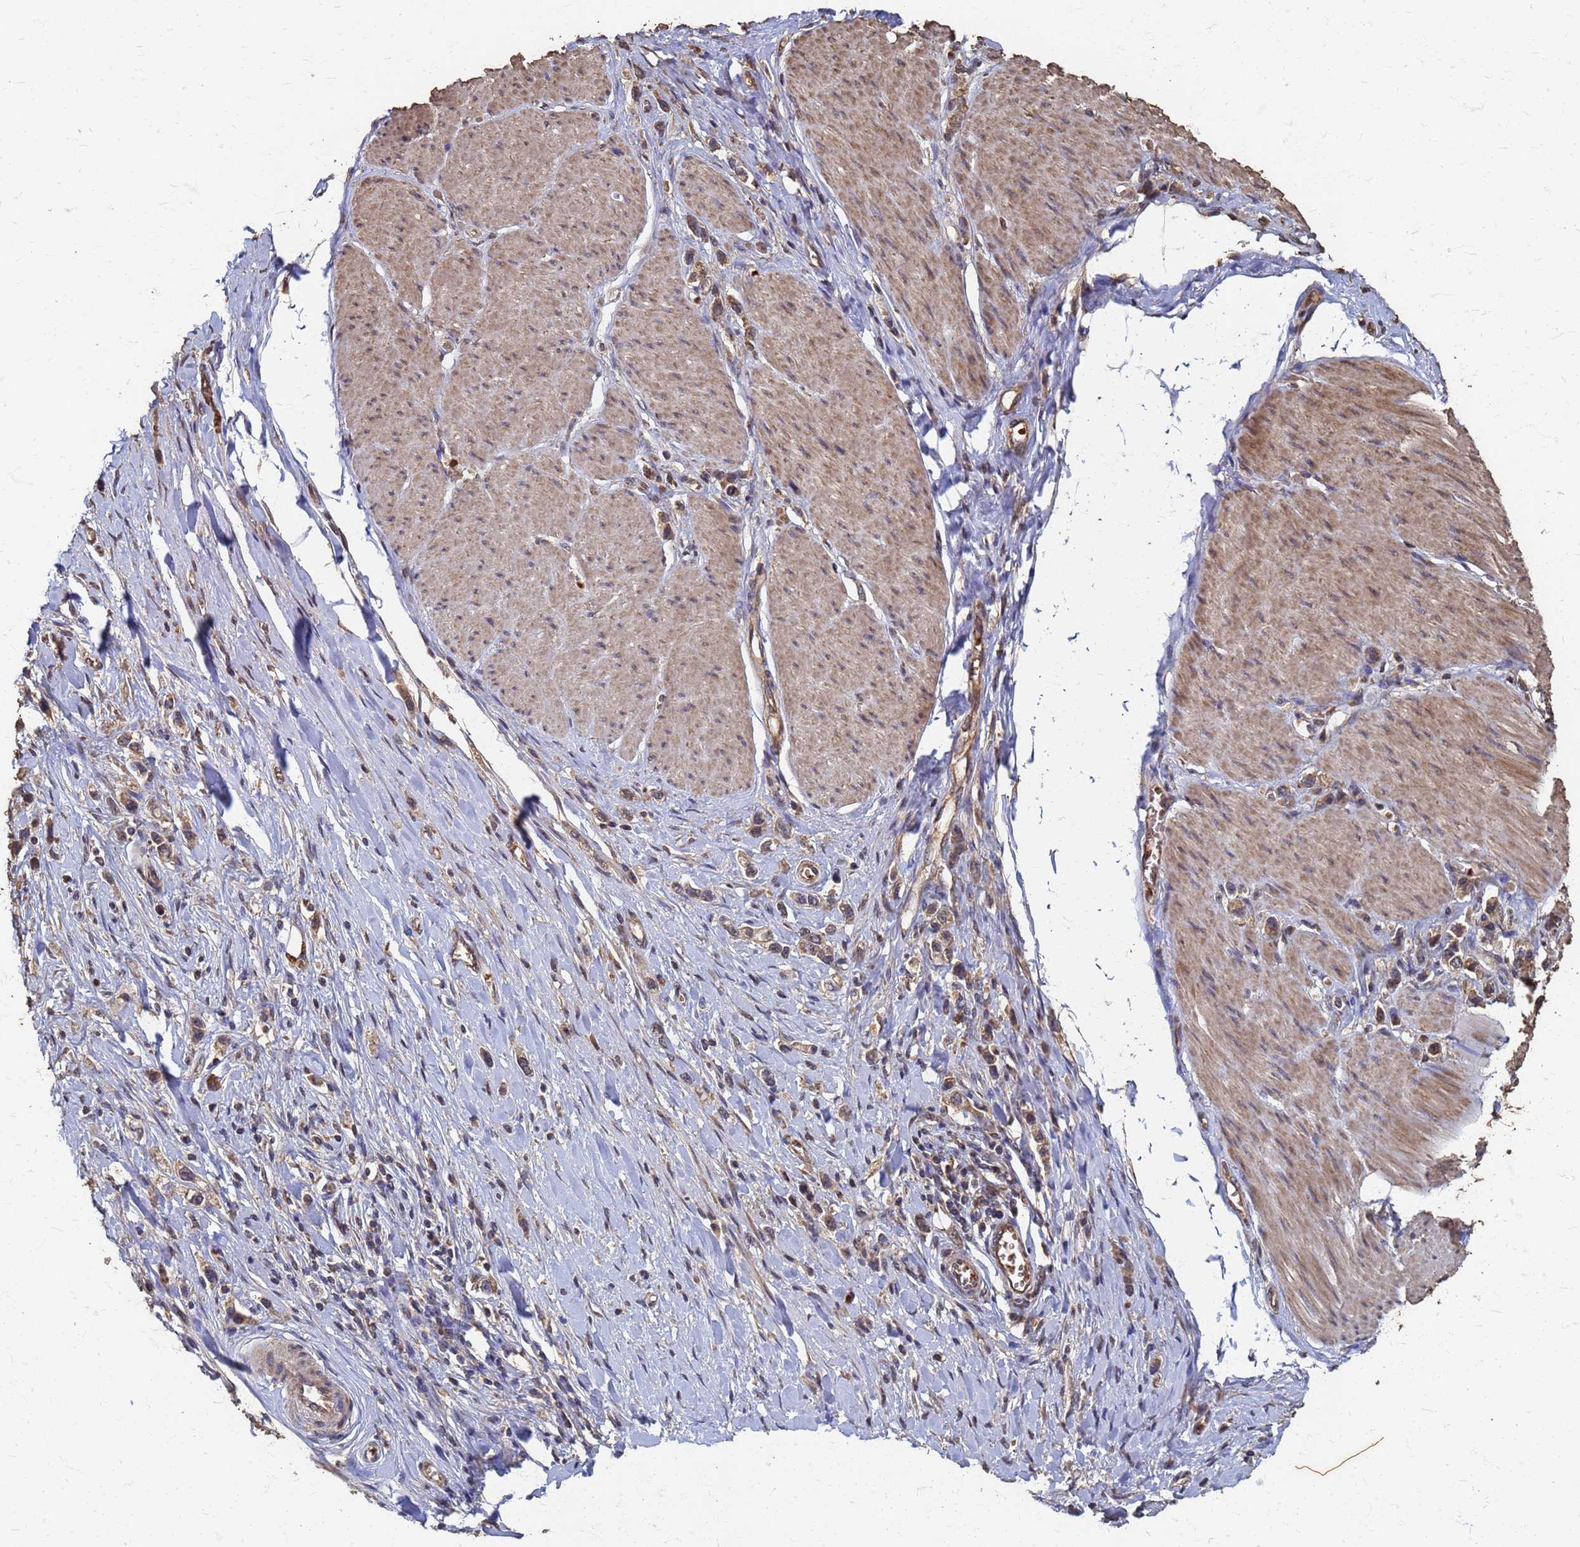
{"staining": {"intensity": "weak", "quantity": ">75%", "location": "cytoplasmic/membranous"}, "tissue": "stomach cancer", "cell_type": "Tumor cells", "image_type": "cancer", "snomed": [{"axis": "morphology", "description": "Adenocarcinoma, NOS"}, {"axis": "topography", "description": "Stomach"}], "caption": "A brown stain highlights weak cytoplasmic/membranous positivity of a protein in human adenocarcinoma (stomach) tumor cells. (IHC, brightfield microscopy, high magnification).", "gene": "DPH5", "patient": {"sex": "female", "age": 65}}